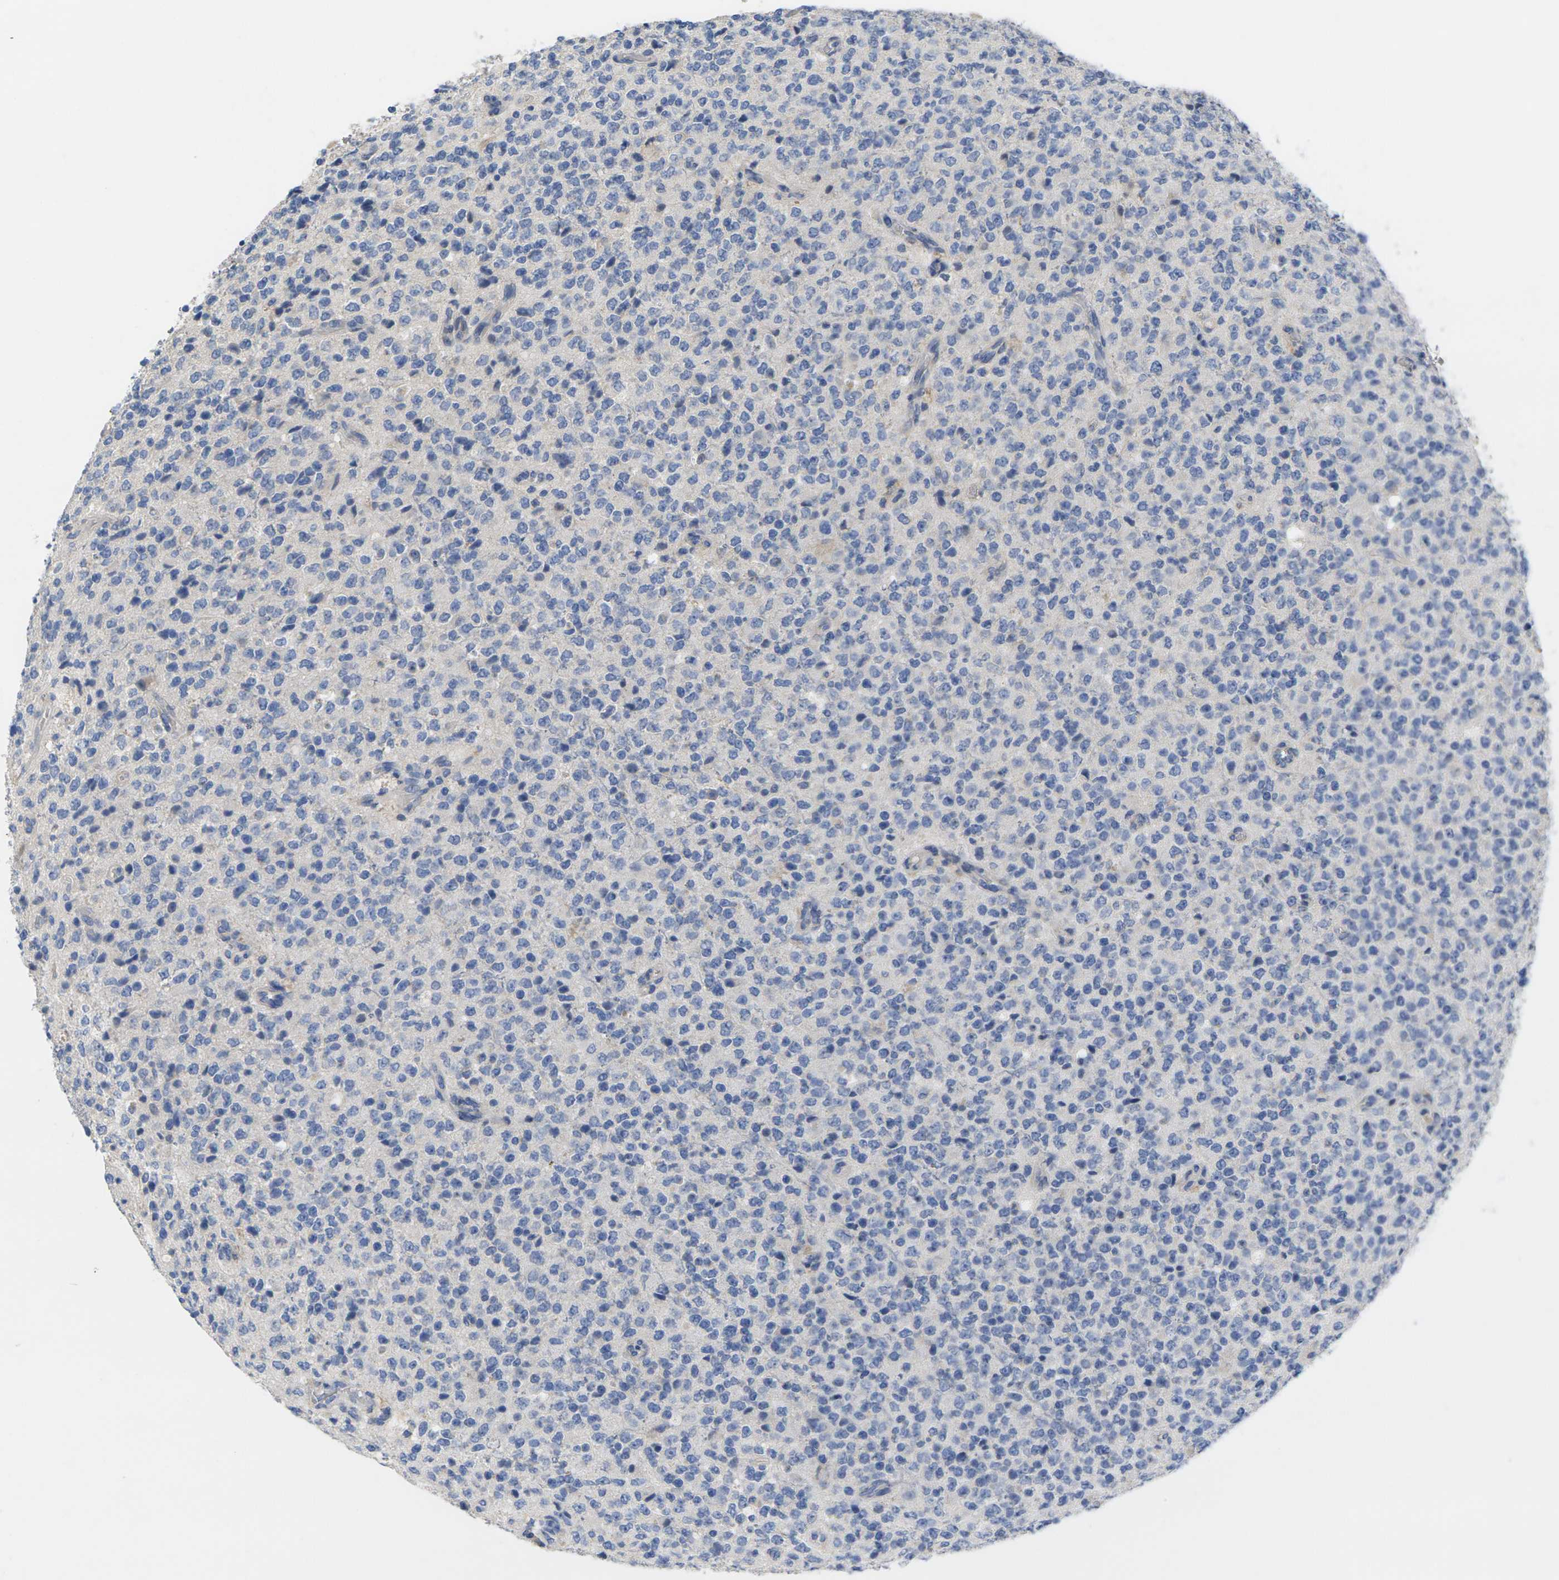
{"staining": {"intensity": "negative", "quantity": "none", "location": "none"}, "tissue": "glioma", "cell_type": "Tumor cells", "image_type": "cancer", "snomed": [{"axis": "morphology", "description": "Glioma, malignant, High grade"}, {"axis": "topography", "description": "pancreas cauda"}], "caption": "An image of human glioma is negative for staining in tumor cells.", "gene": "TNNI3", "patient": {"sex": "male", "age": 60}}